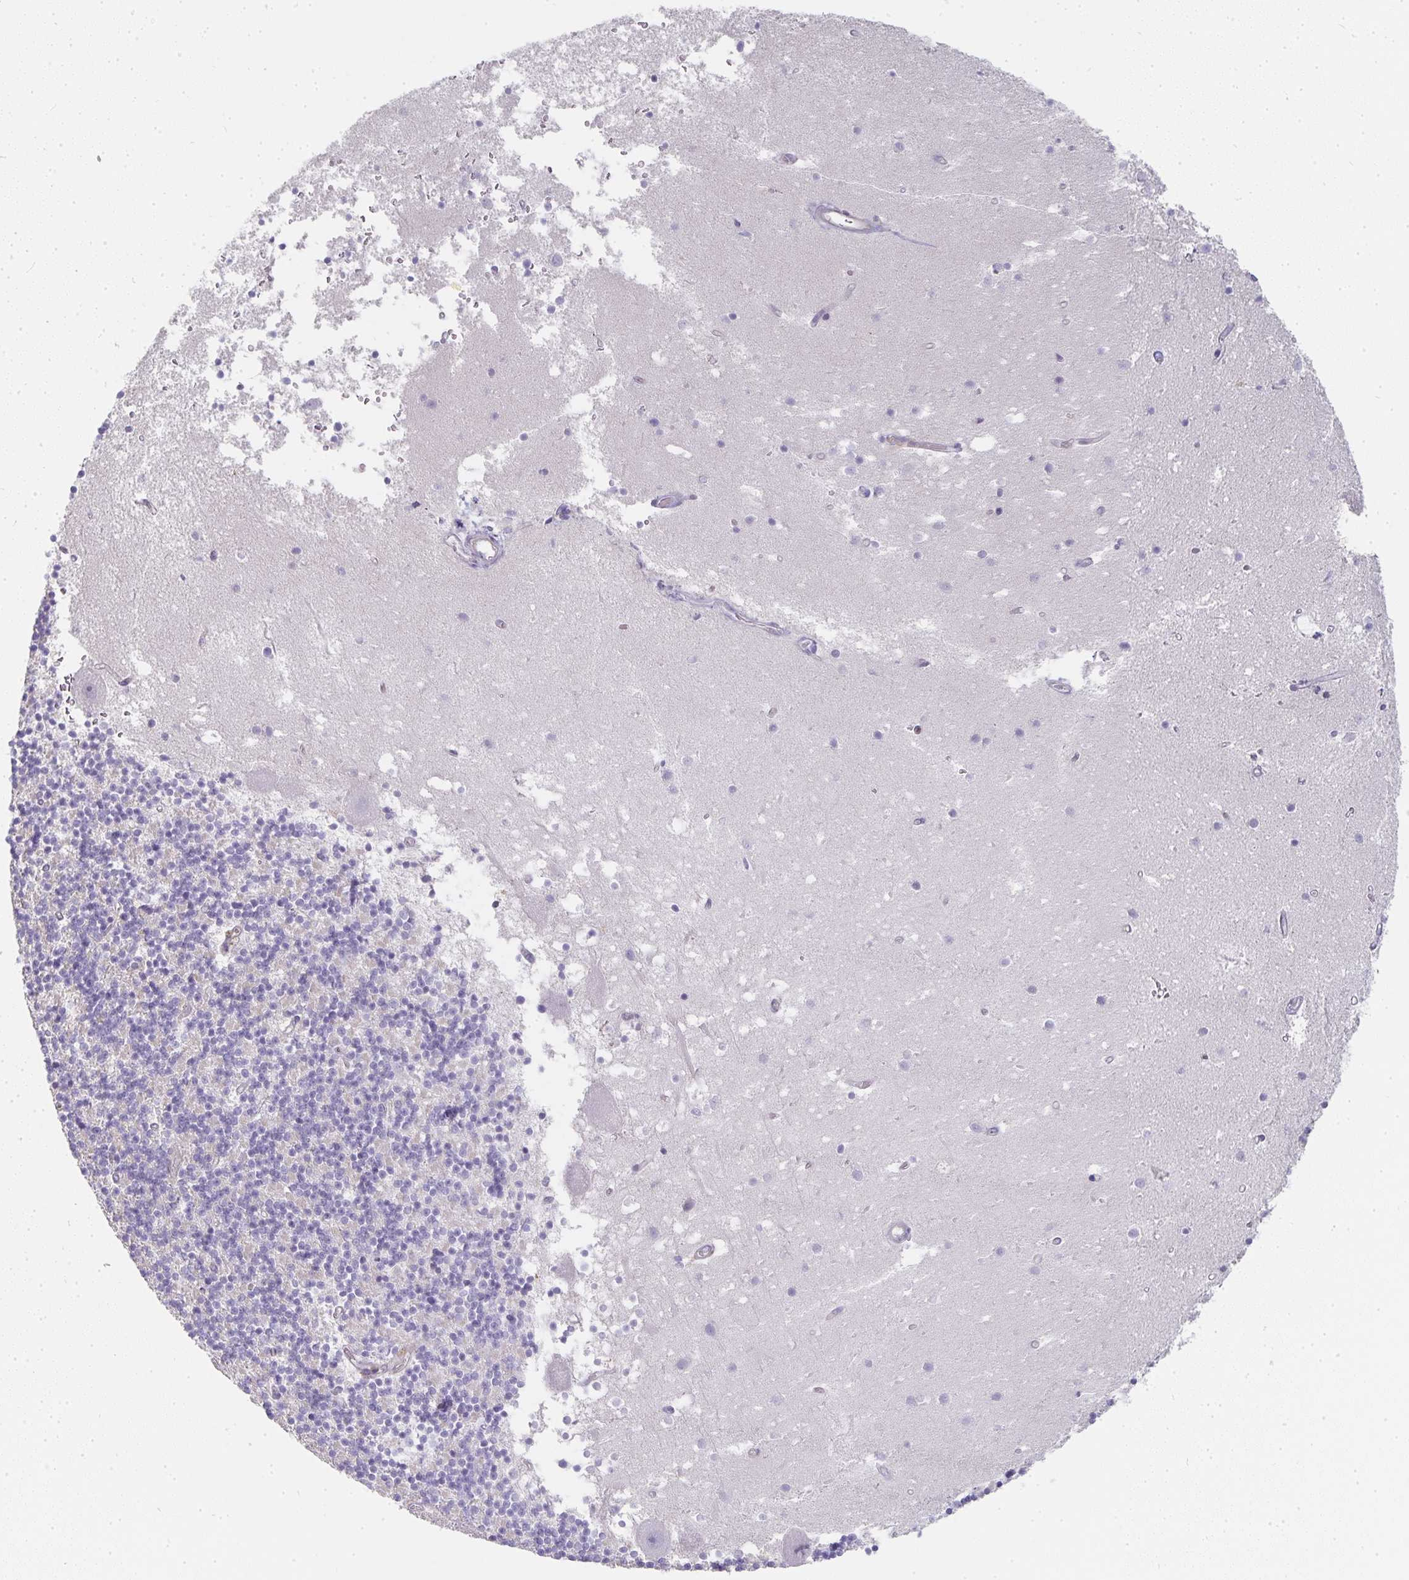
{"staining": {"intensity": "negative", "quantity": "none", "location": "none"}, "tissue": "cerebellum", "cell_type": "Cells in granular layer", "image_type": "normal", "snomed": [{"axis": "morphology", "description": "Normal tissue, NOS"}, {"axis": "topography", "description": "Cerebellum"}], "caption": "IHC photomicrograph of normal human cerebellum stained for a protein (brown), which shows no staining in cells in granular layer. (Brightfield microscopy of DAB (3,3'-diaminobenzidine) IHC at high magnification).", "gene": "GATA3", "patient": {"sex": "male", "age": 54}}